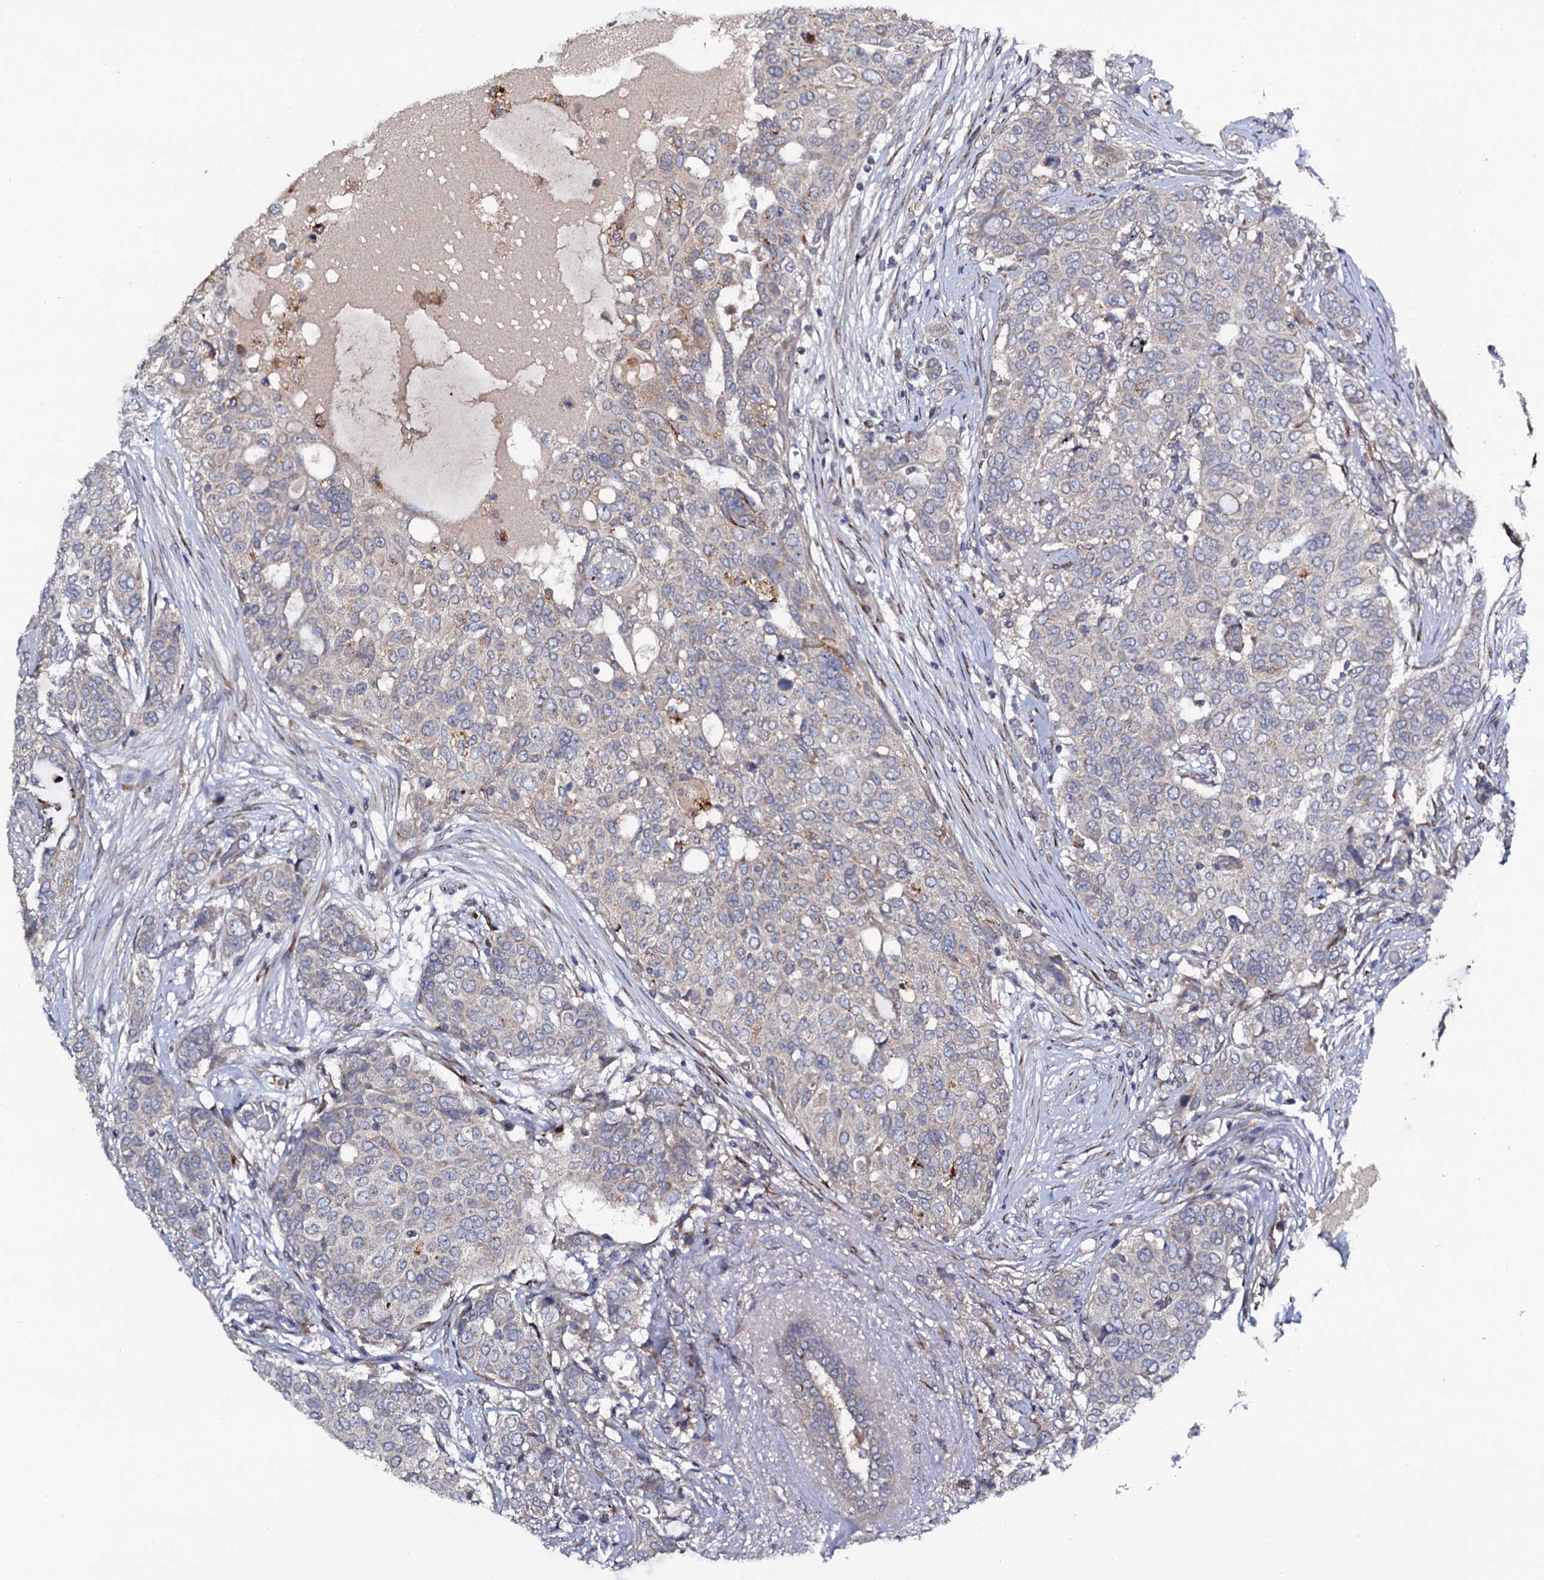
{"staining": {"intensity": "weak", "quantity": "<25%", "location": "cytoplasmic/membranous"}, "tissue": "breast cancer", "cell_type": "Tumor cells", "image_type": "cancer", "snomed": [{"axis": "morphology", "description": "Lobular carcinoma"}, {"axis": "topography", "description": "Breast"}], "caption": "High power microscopy micrograph of an IHC image of lobular carcinoma (breast), revealing no significant staining in tumor cells.", "gene": "LRRC28", "patient": {"sex": "female", "age": 51}}